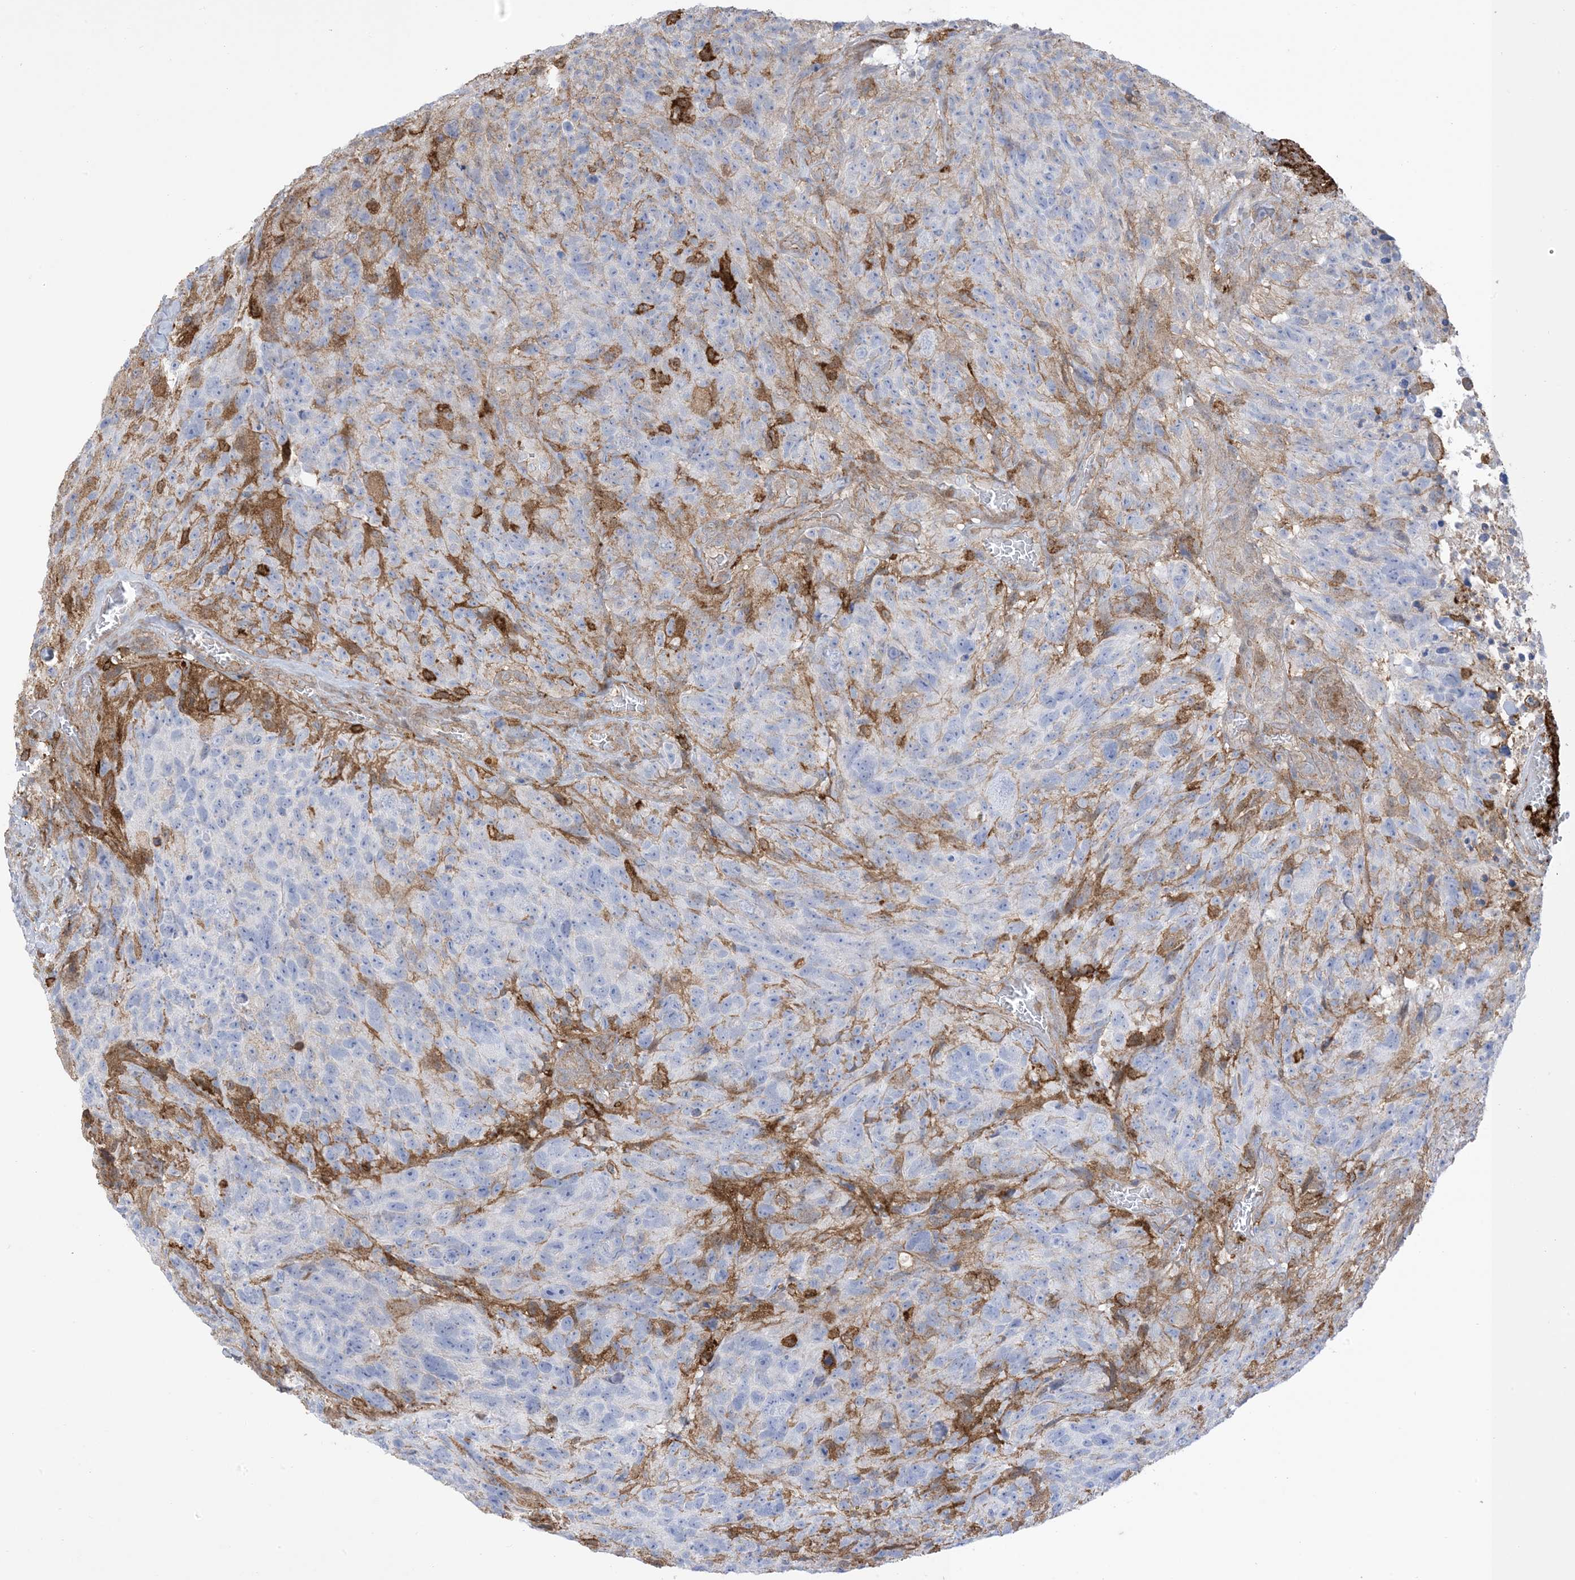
{"staining": {"intensity": "negative", "quantity": "none", "location": "none"}, "tissue": "glioma", "cell_type": "Tumor cells", "image_type": "cancer", "snomed": [{"axis": "morphology", "description": "Glioma, malignant, High grade"}, {"axis": "topography", "description": "Brain"}], "caption": "IHC histopathology image of neoplastic tissue: human glioma stained with DAB shows no significant protein expression in tumor cells.", "gene": "GSN", "patient": {"sex": "male", "age": 69}}